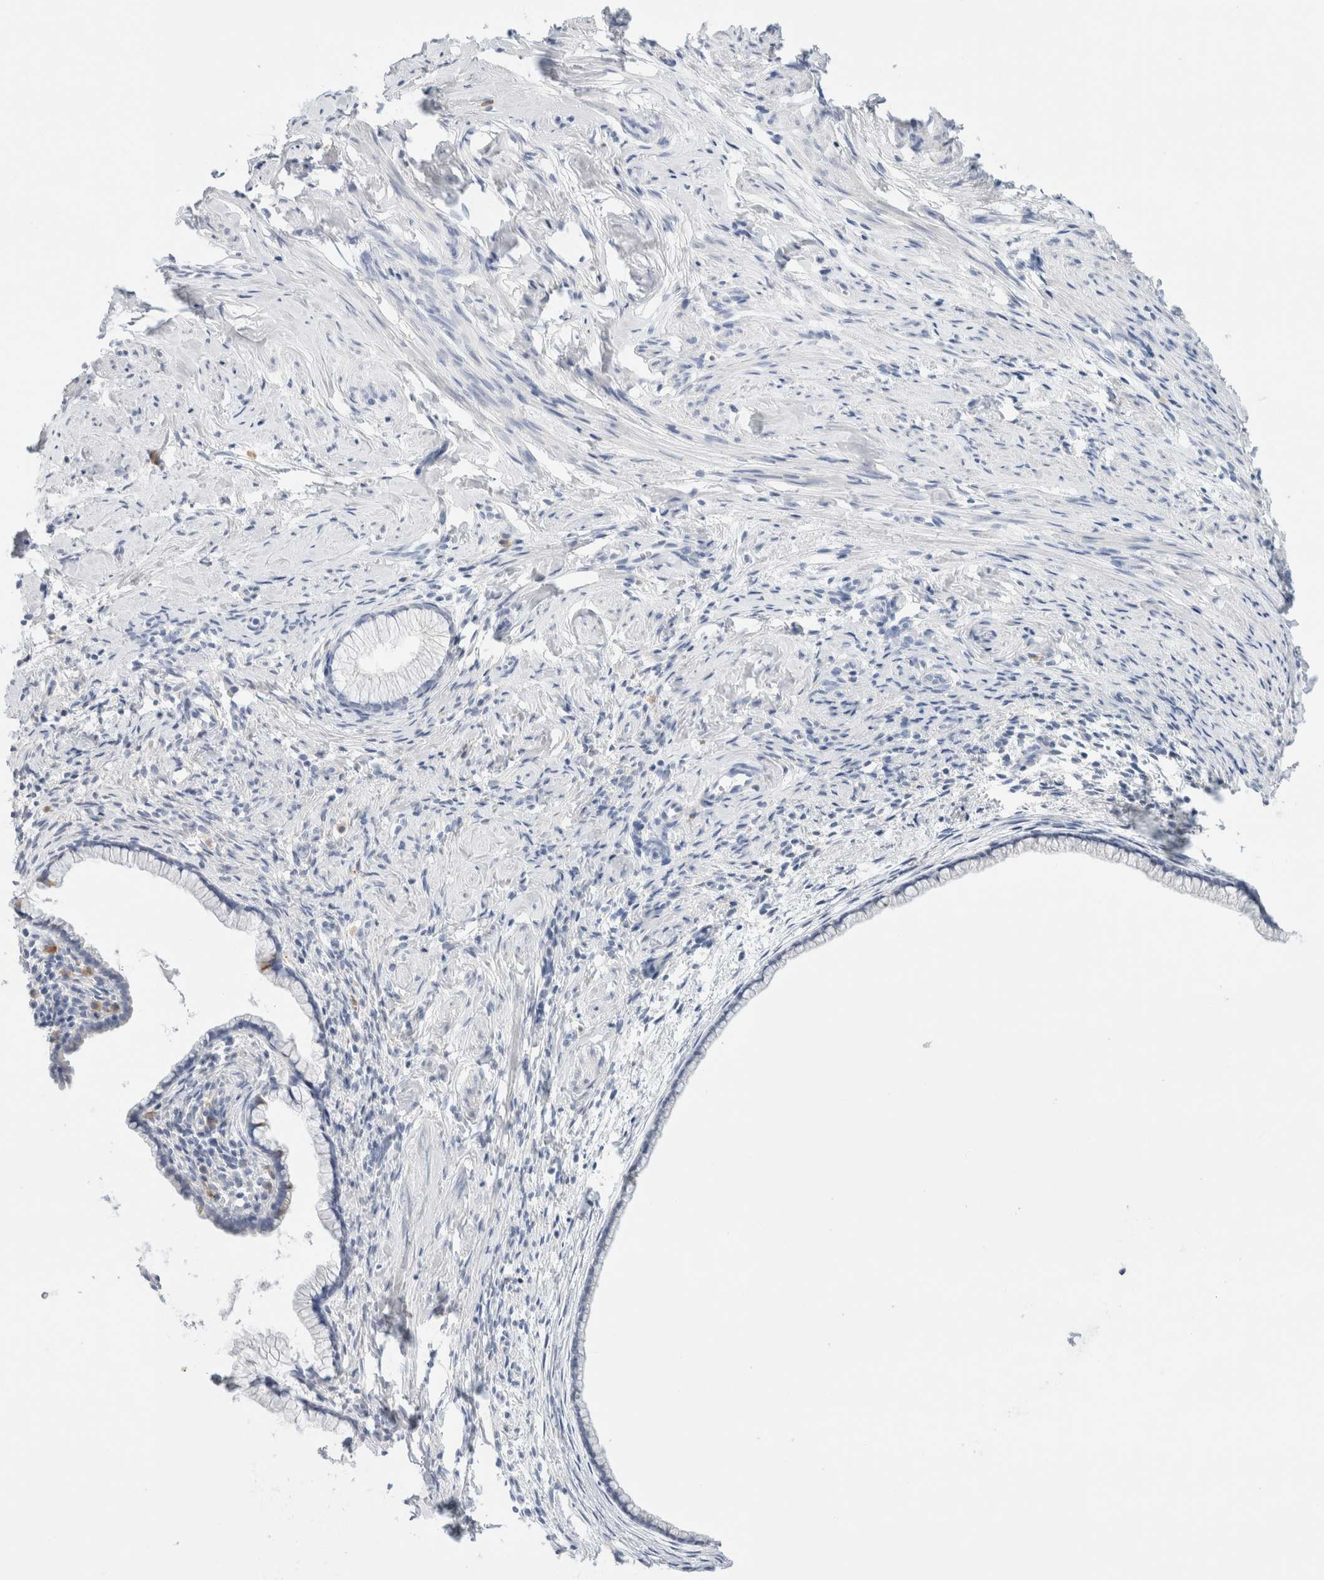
{"staining": {"intensity": "moderate", "quantity": "<25%", "location": "cytoplasmic/membranous"}, "tissue": "cervix", "cell_type": "Glandular cells", "image_type": "normal", "snomed": [{"axis": "morphology", "description": "Normal tissue, NOS"}, {"axis": "topography", "description": "Cervix"}], "caption": "IHC micrograph of benign cervix stained for a protein (brown), which shows low levels of moderate cytoplasmic/membranous expression in about <25% of glandular cells.", "gene": "GADD45G", "patient": {"sex": "female", "age": 75}}